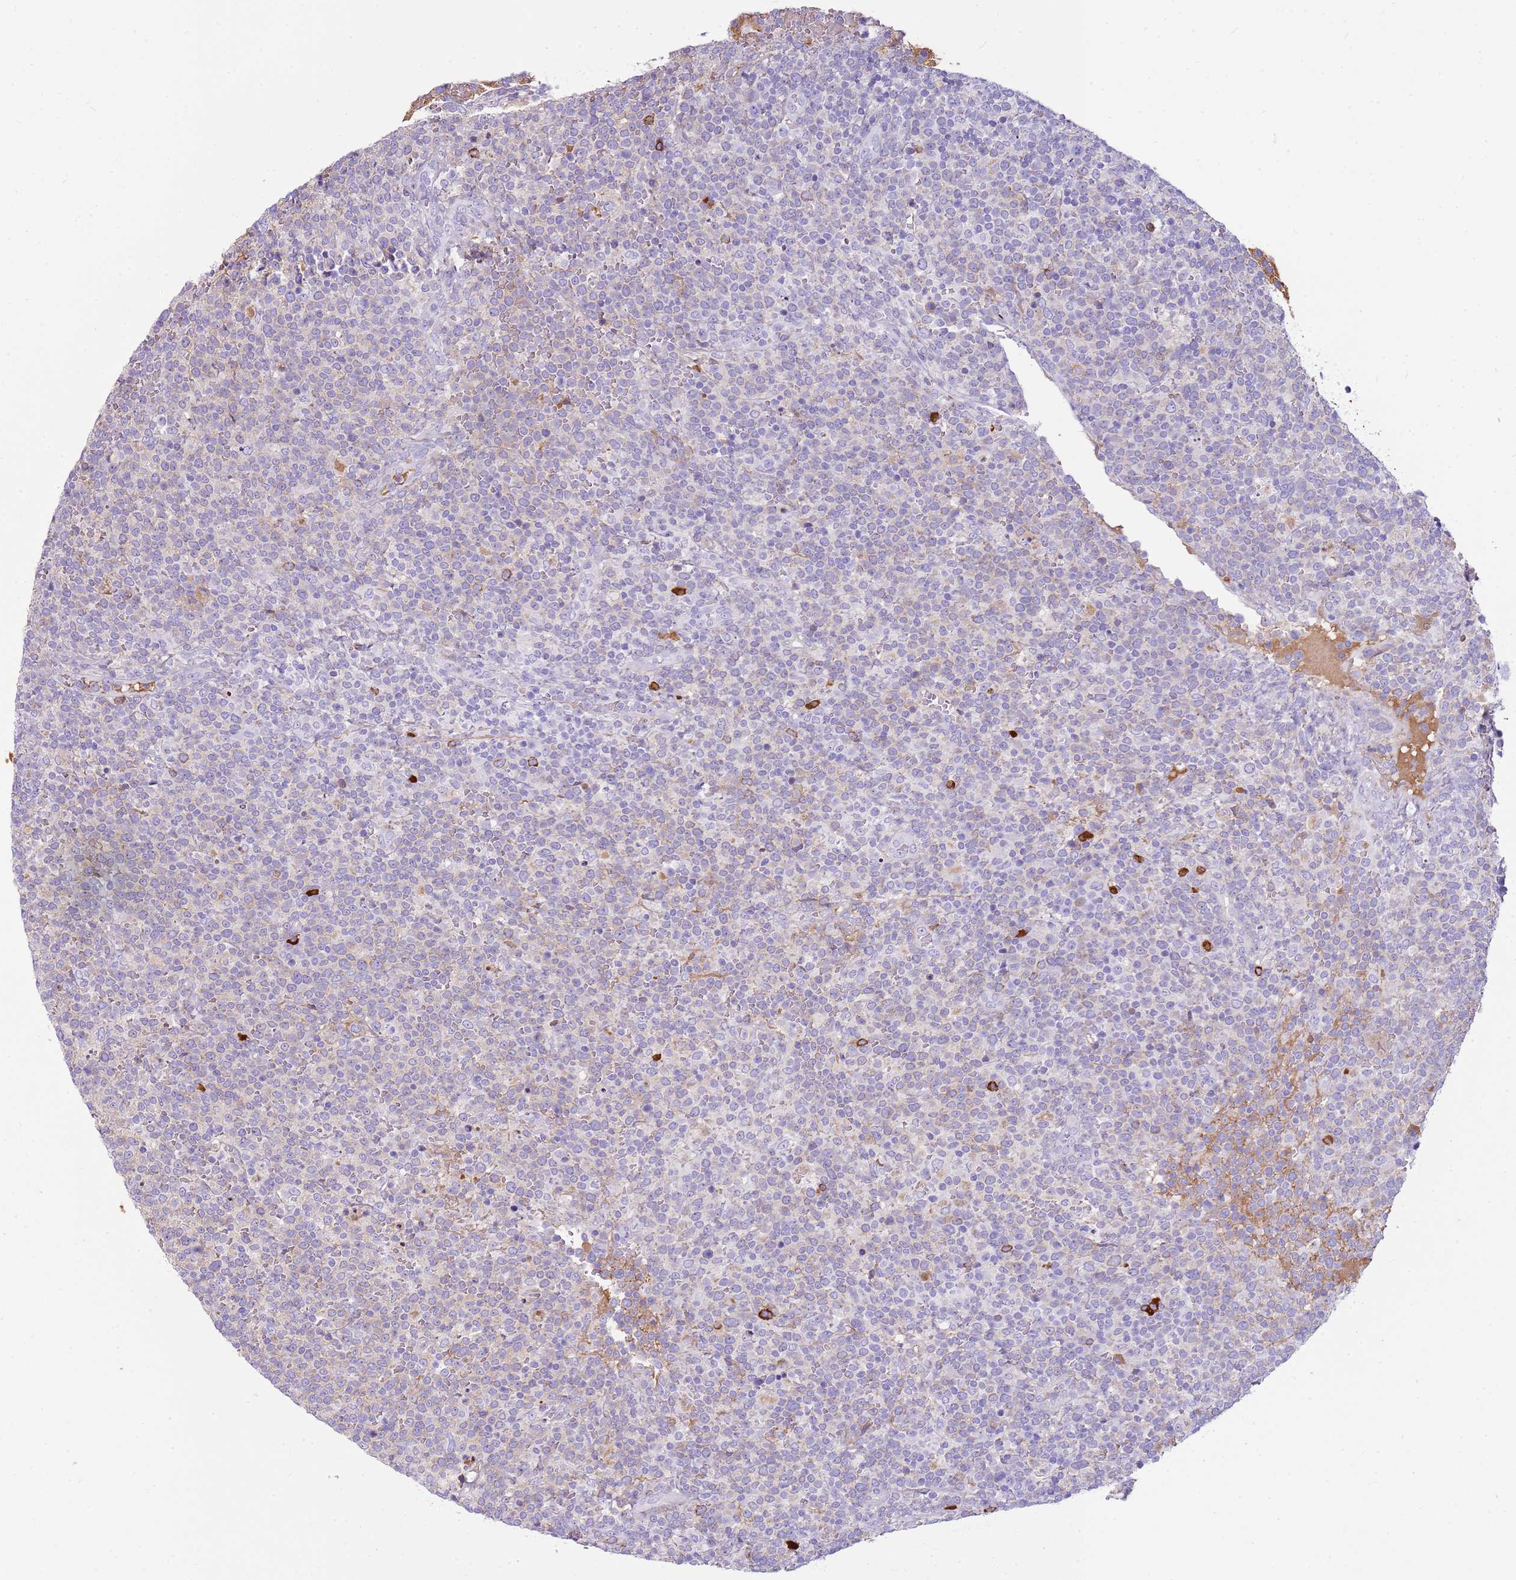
{"staining": {"intensity": "negative", "quantity": "none", "location": "none"}, "tissue": "lymphoma", "cell_type": "Tumor cells", "image_type": "cancer", "snomed": [{"axis": "morphology", "description": "Malignant lymphoma, non-Hodgkin's type, High grade"}, {"axis": "topography", "description": "Lymph node"}], "caption": "Immunohistochemistry of human lymphoma exhibits no staining in tumor cells. (DAB IHC, high magnification).", "gene": "IGKV3D-11", "patient": {"sex": "male", "age": 61}}